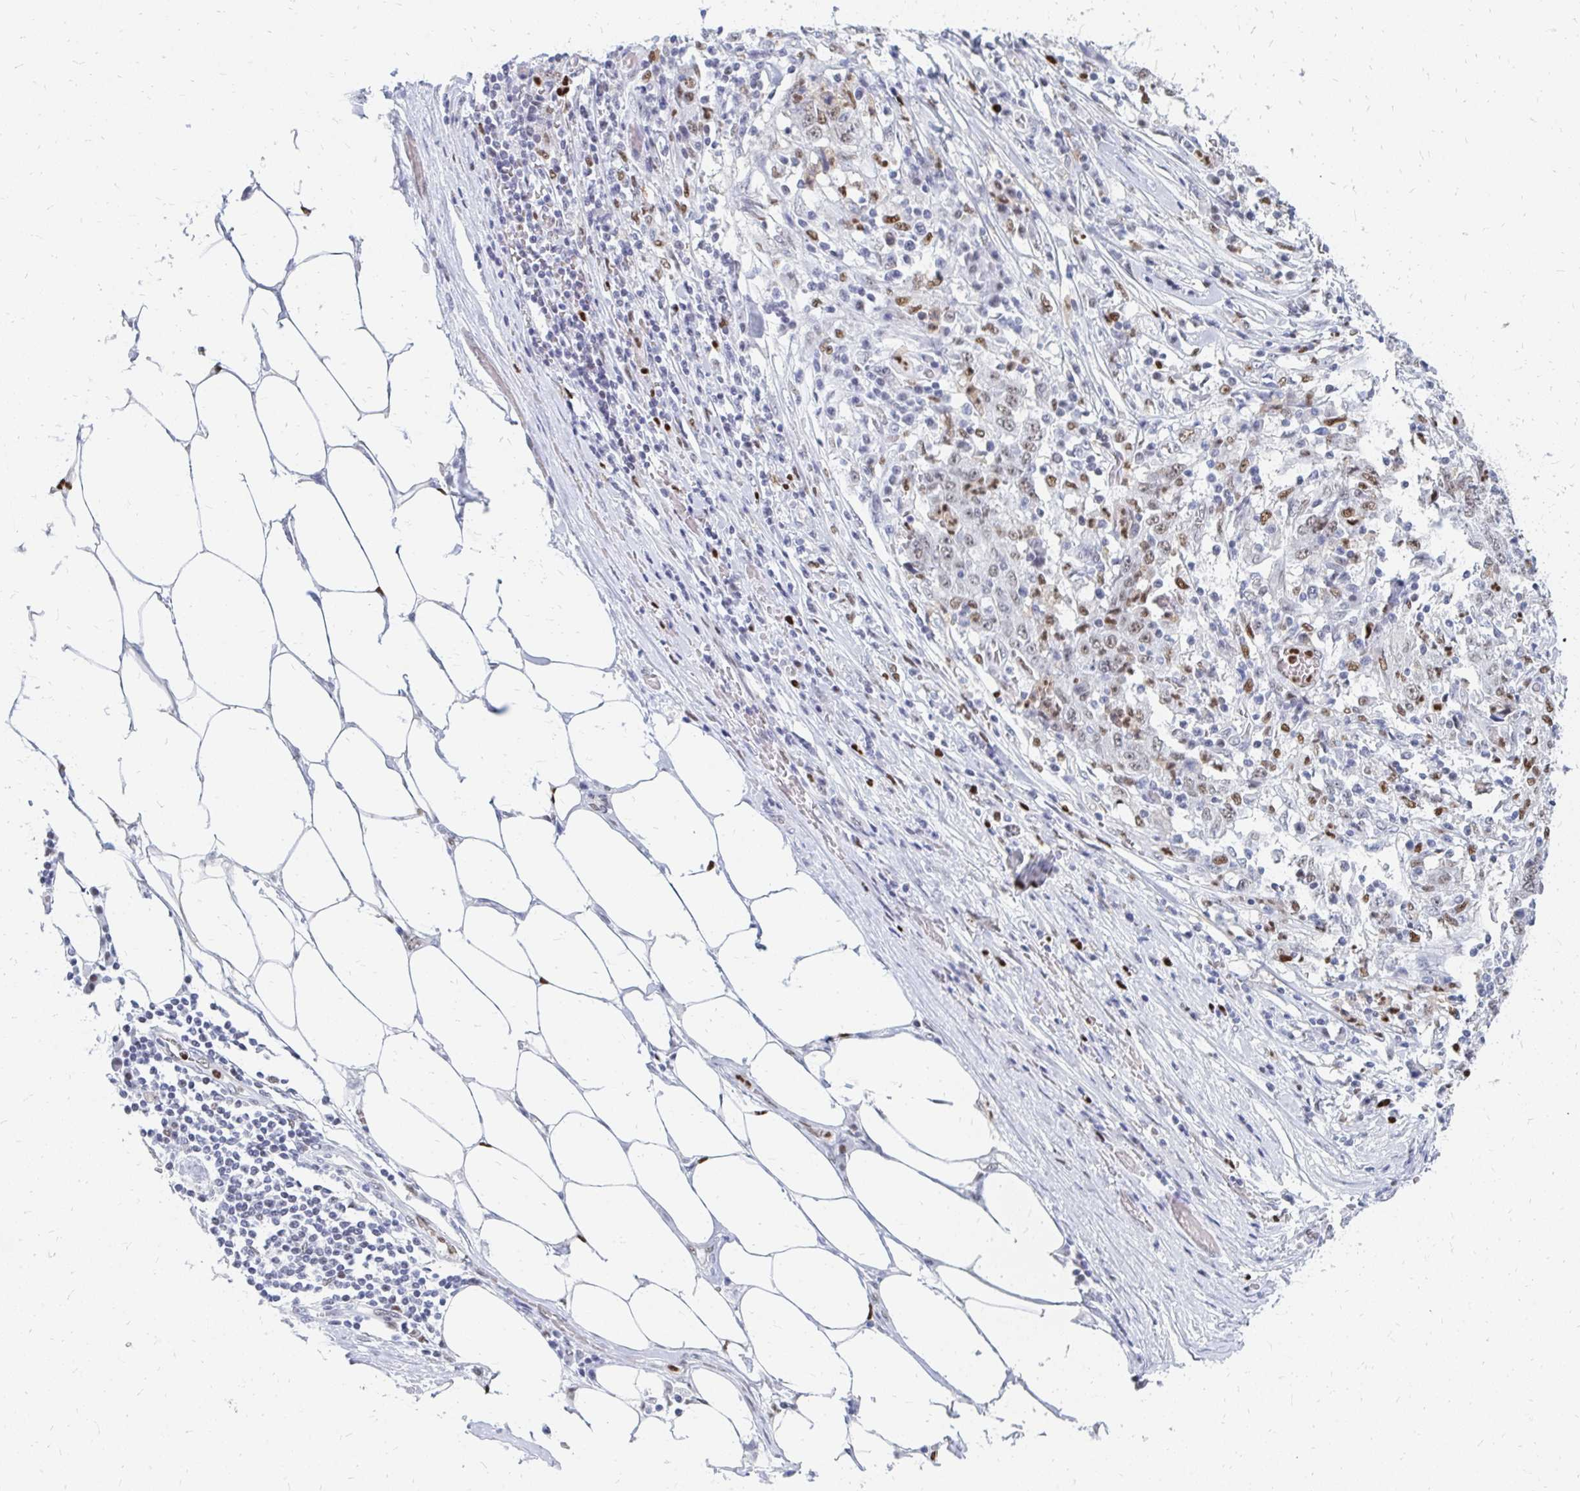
{"staining": {"intensity": "weak", "quantity": ">75%", "location": "nuclear"}, "tissue": "stomach cancer", "cell_type": "Tumor cells", "image_type": "cancer", "snomed": [{"axis": "morphology", "description": "Adenocarcinoma, NOS"}, {"axis": "topography", "description": "Stomach"}], "caption": "Immunohistochemical staining of adenocarcinoma (stomach) shows low levels of weak nuclear staining in approximately >75% of tumor cells.", "gene": "PLK3", "patient": {"sex": "male", "age": 59}}